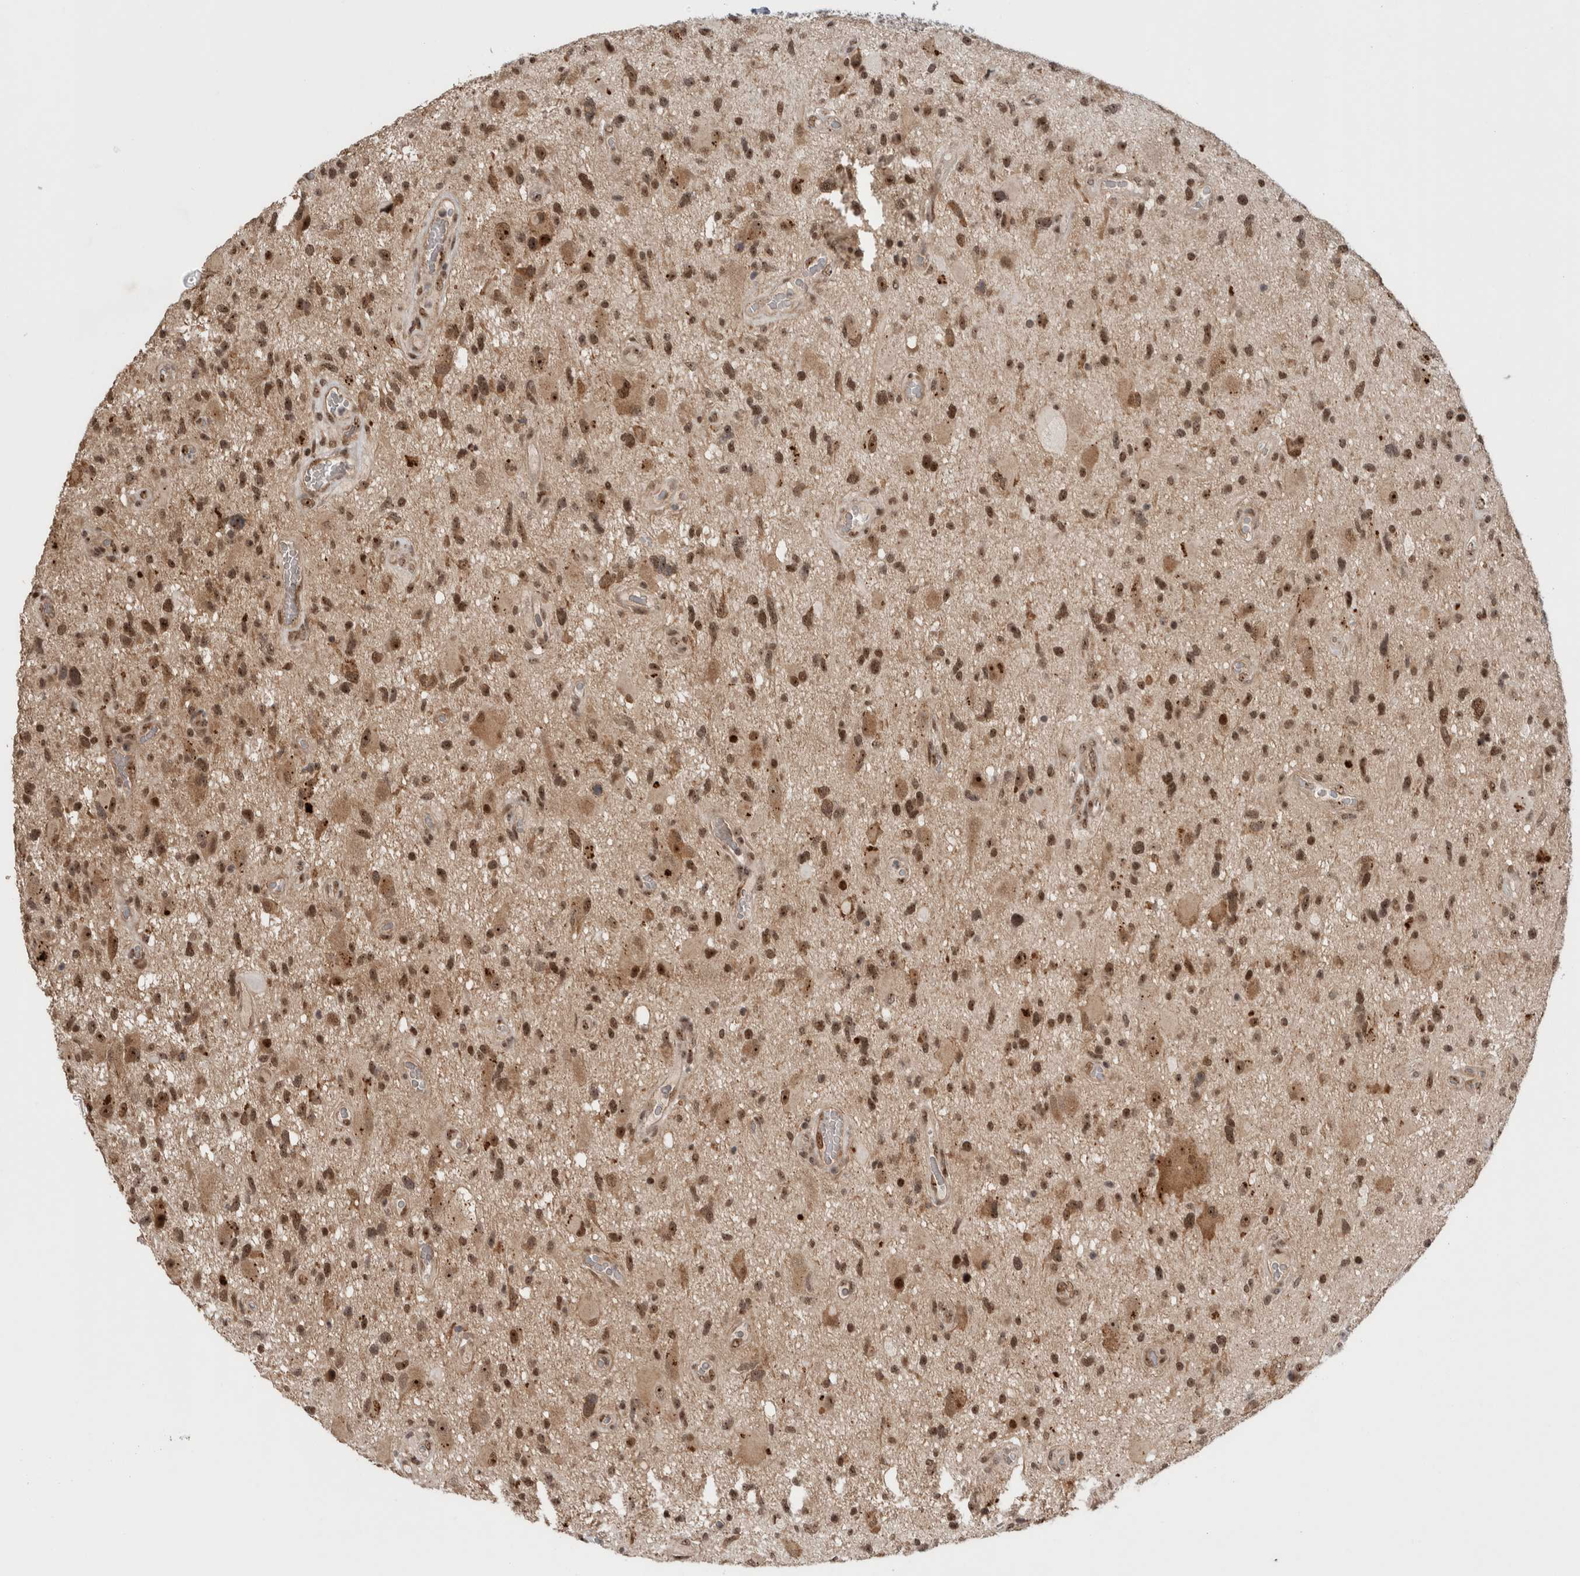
{"staining": {"intensity": "moderate", "quantity": ">75%", "location": "nuclear"}, "tissue": "glioma", "cell_type": "Tumor cells", "image_type": "cancer", "snomed": [{"axis": "morphology", "description": "Glioma, malignant, High grade"}, {"axis": "topography", "description": "Brain"}], "caption": "IHC of high-grade glioma (malignant) shows medium levels of moderate nuclear positivity in about >75% of tumor cells.", "gene": "MPHOSPH6", "patient": {"sex": "male", "age": 33}}